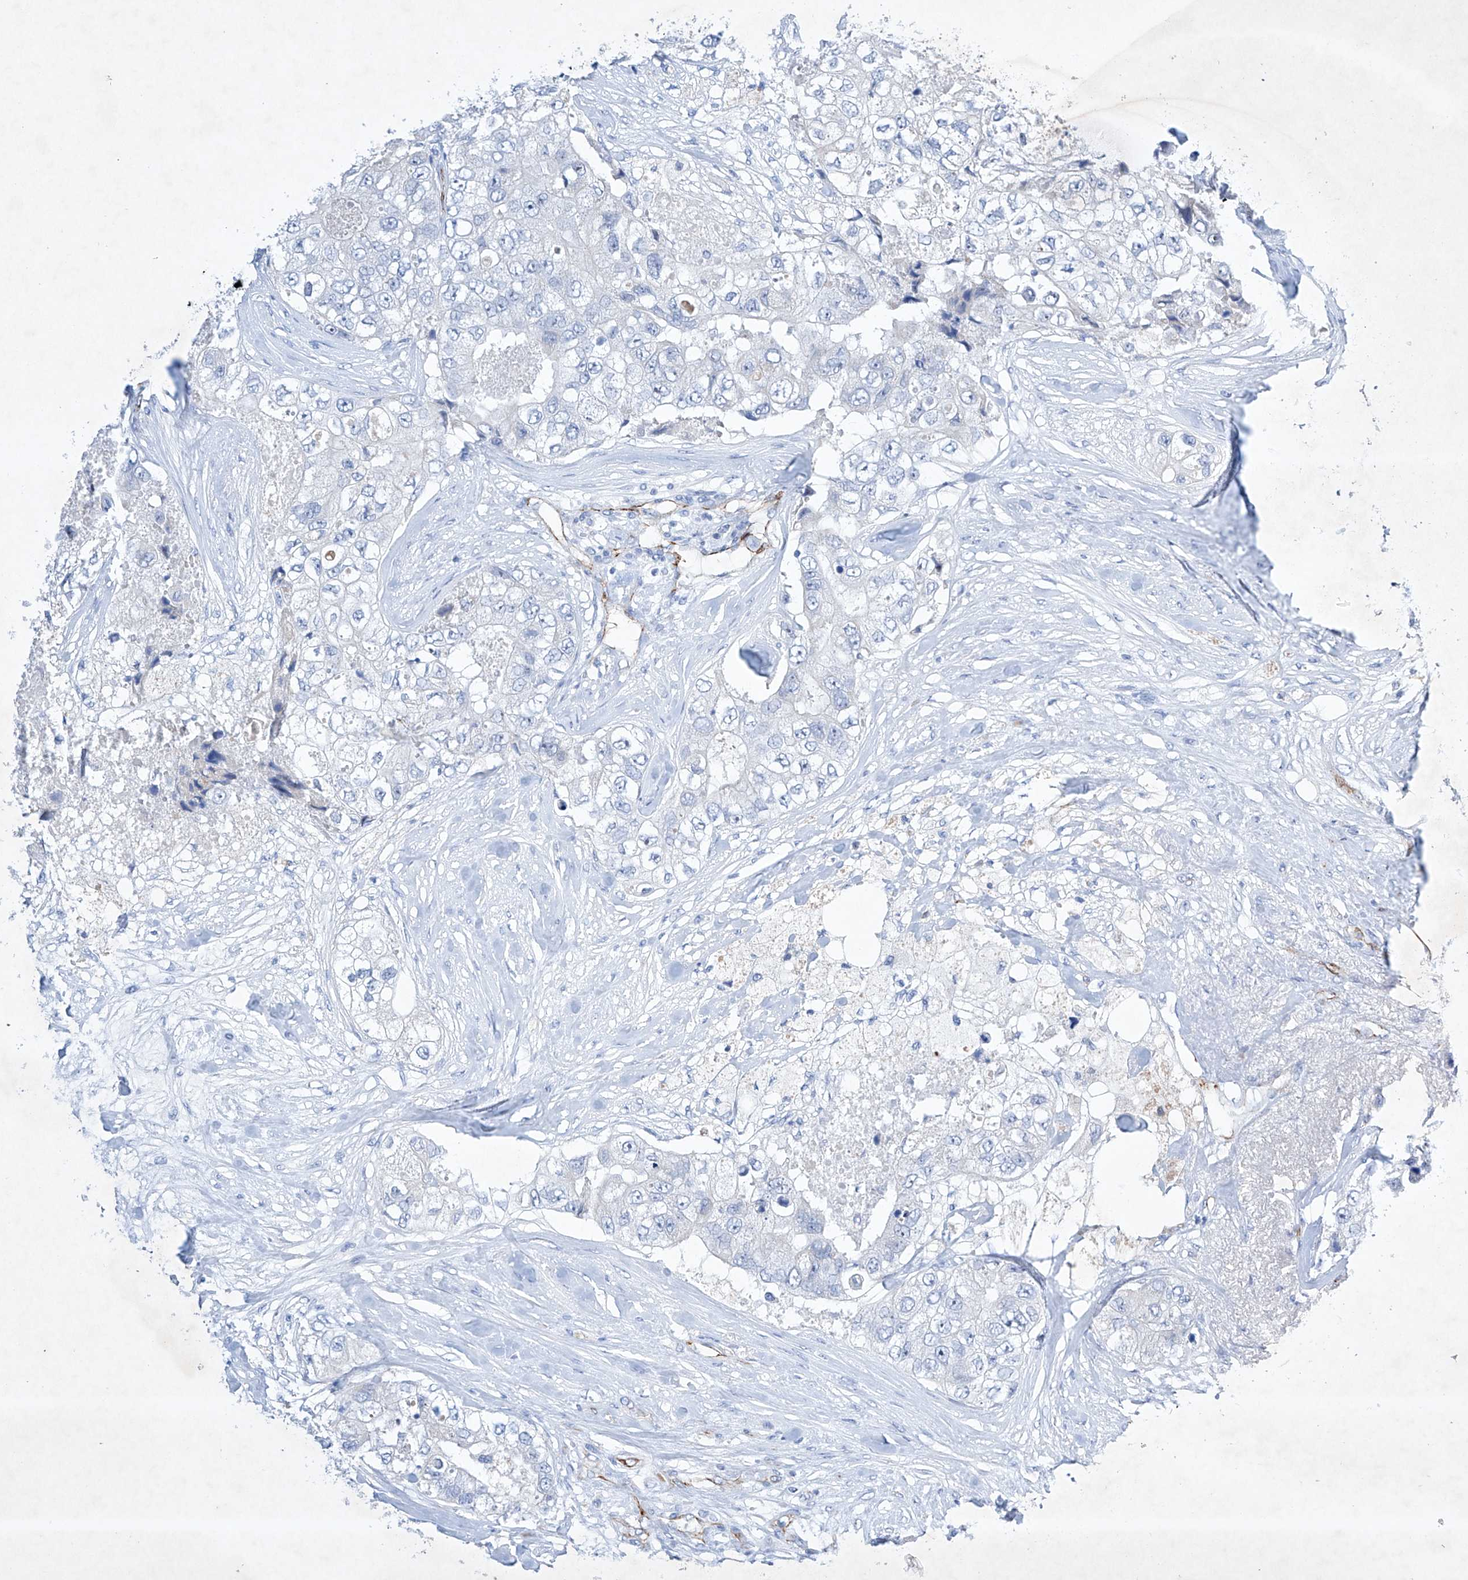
{"staining": {"intensity": "negative", "quantity": "none", "location": "none"}, "tissue": "breast cancer", "cell_type": "Tumor cells", "image_type": "cancer", "snomed": [{"axis": "morphology", "description": "Duct carcinoma"}, {"axis": "topography", "description": "Breast"}], "caption": "This is an immunohistochemistry micrograph of human breast cancer (invasive ductal carcinoma). There is no staining in tumor cells.", "gene": "ETV7", "patient": {"sex": "female", "age": 62}}